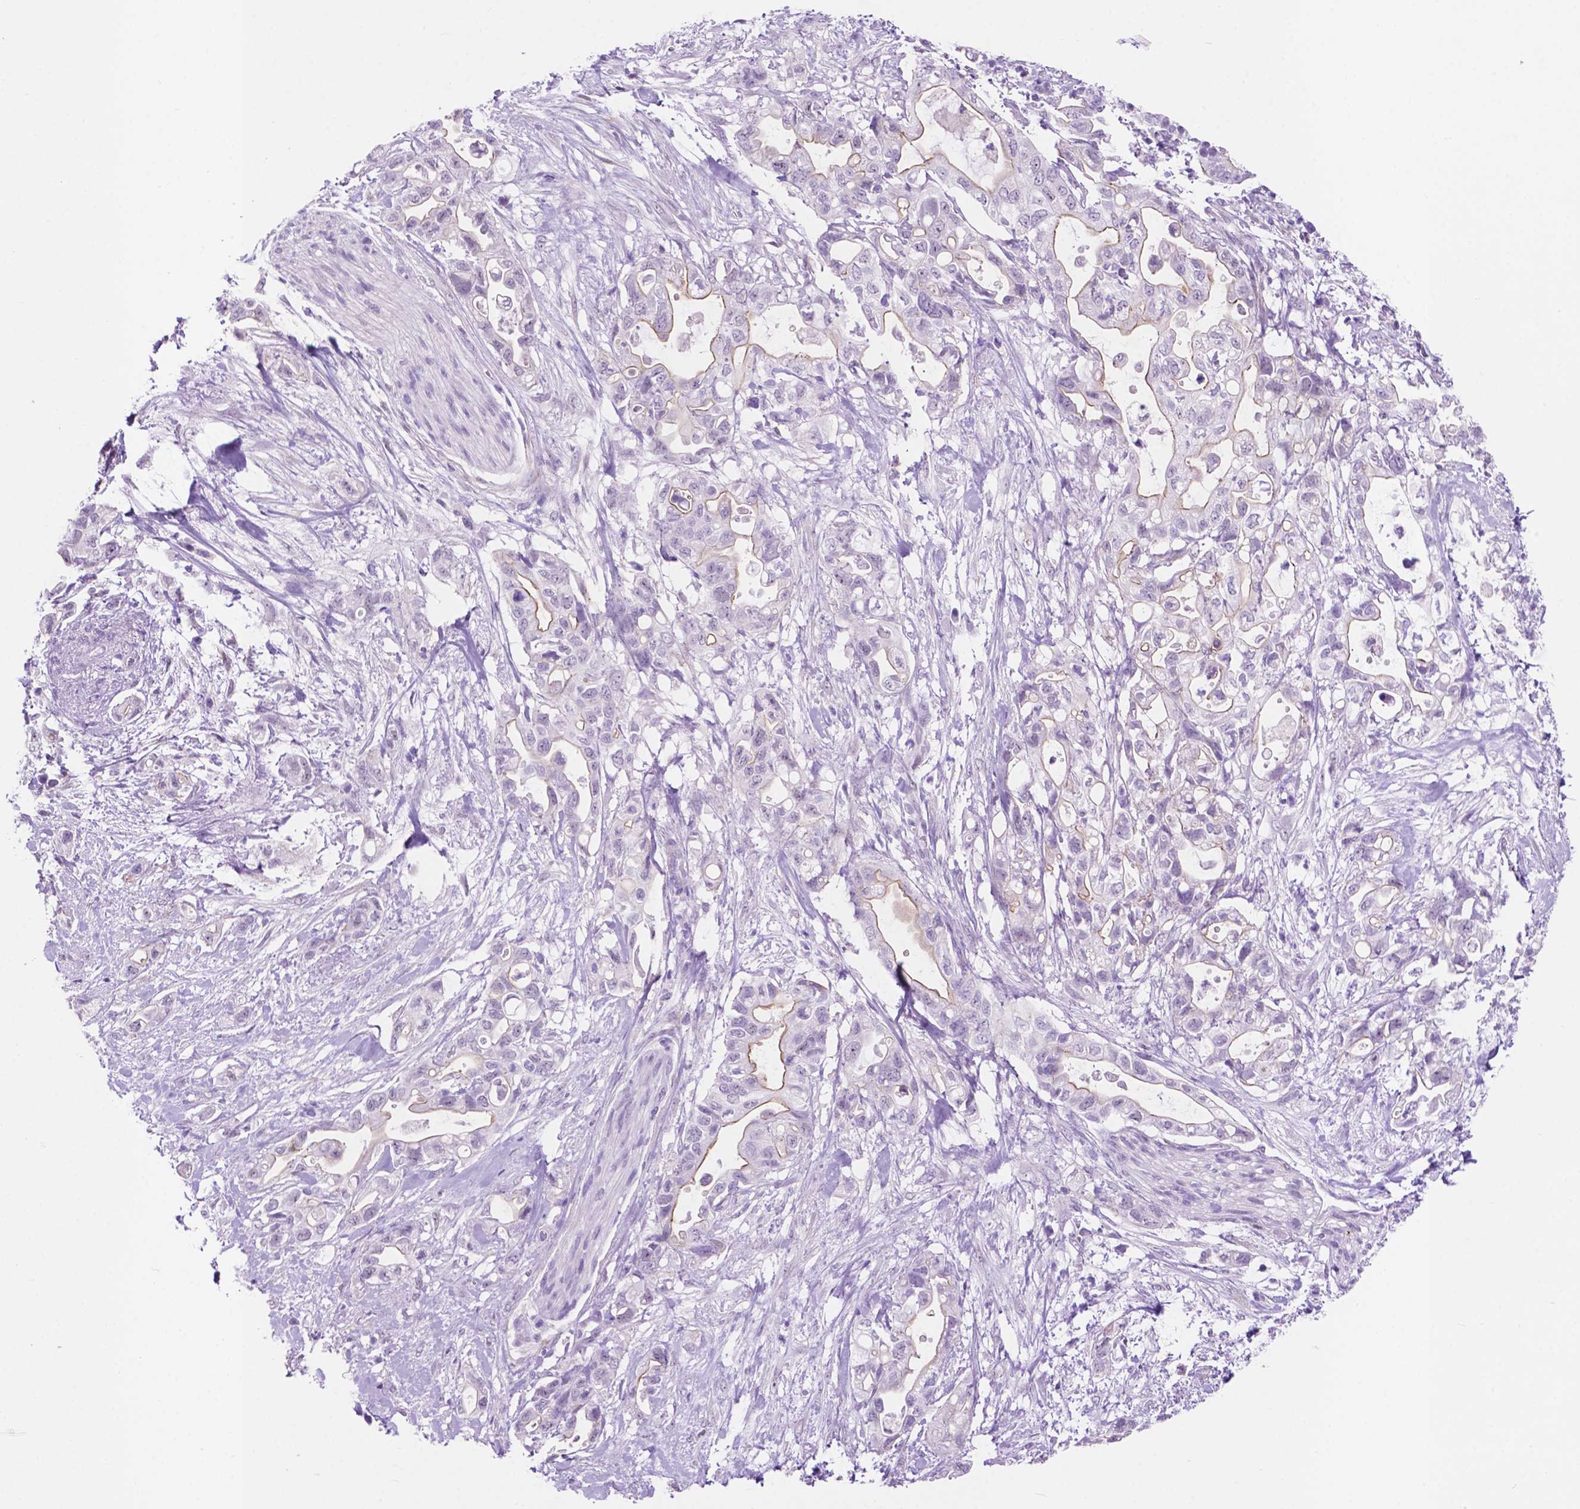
{"staining": {"intensity": "moderate", "quantity": "<25%", "location": "cytoplasmic/membranous"}, "tissue": "pancreatic cancer", "cell_type": "Tumor cells", "image_type": "cancer", "snomed": [{"axis": "morphology", "description": "Adenocarcinoma, NOS"}, {"axis": "topography", "description": "Pancreas"}], "caption": "Moderate cytoplasmic/membranous expression for a protein is appreciated in approximately <25% of tumor cells of pancreatic cancer (adenocarcinoma) using IHC.", "gene": "ACY3", "patient": {"sex": "female", "age": 72}}